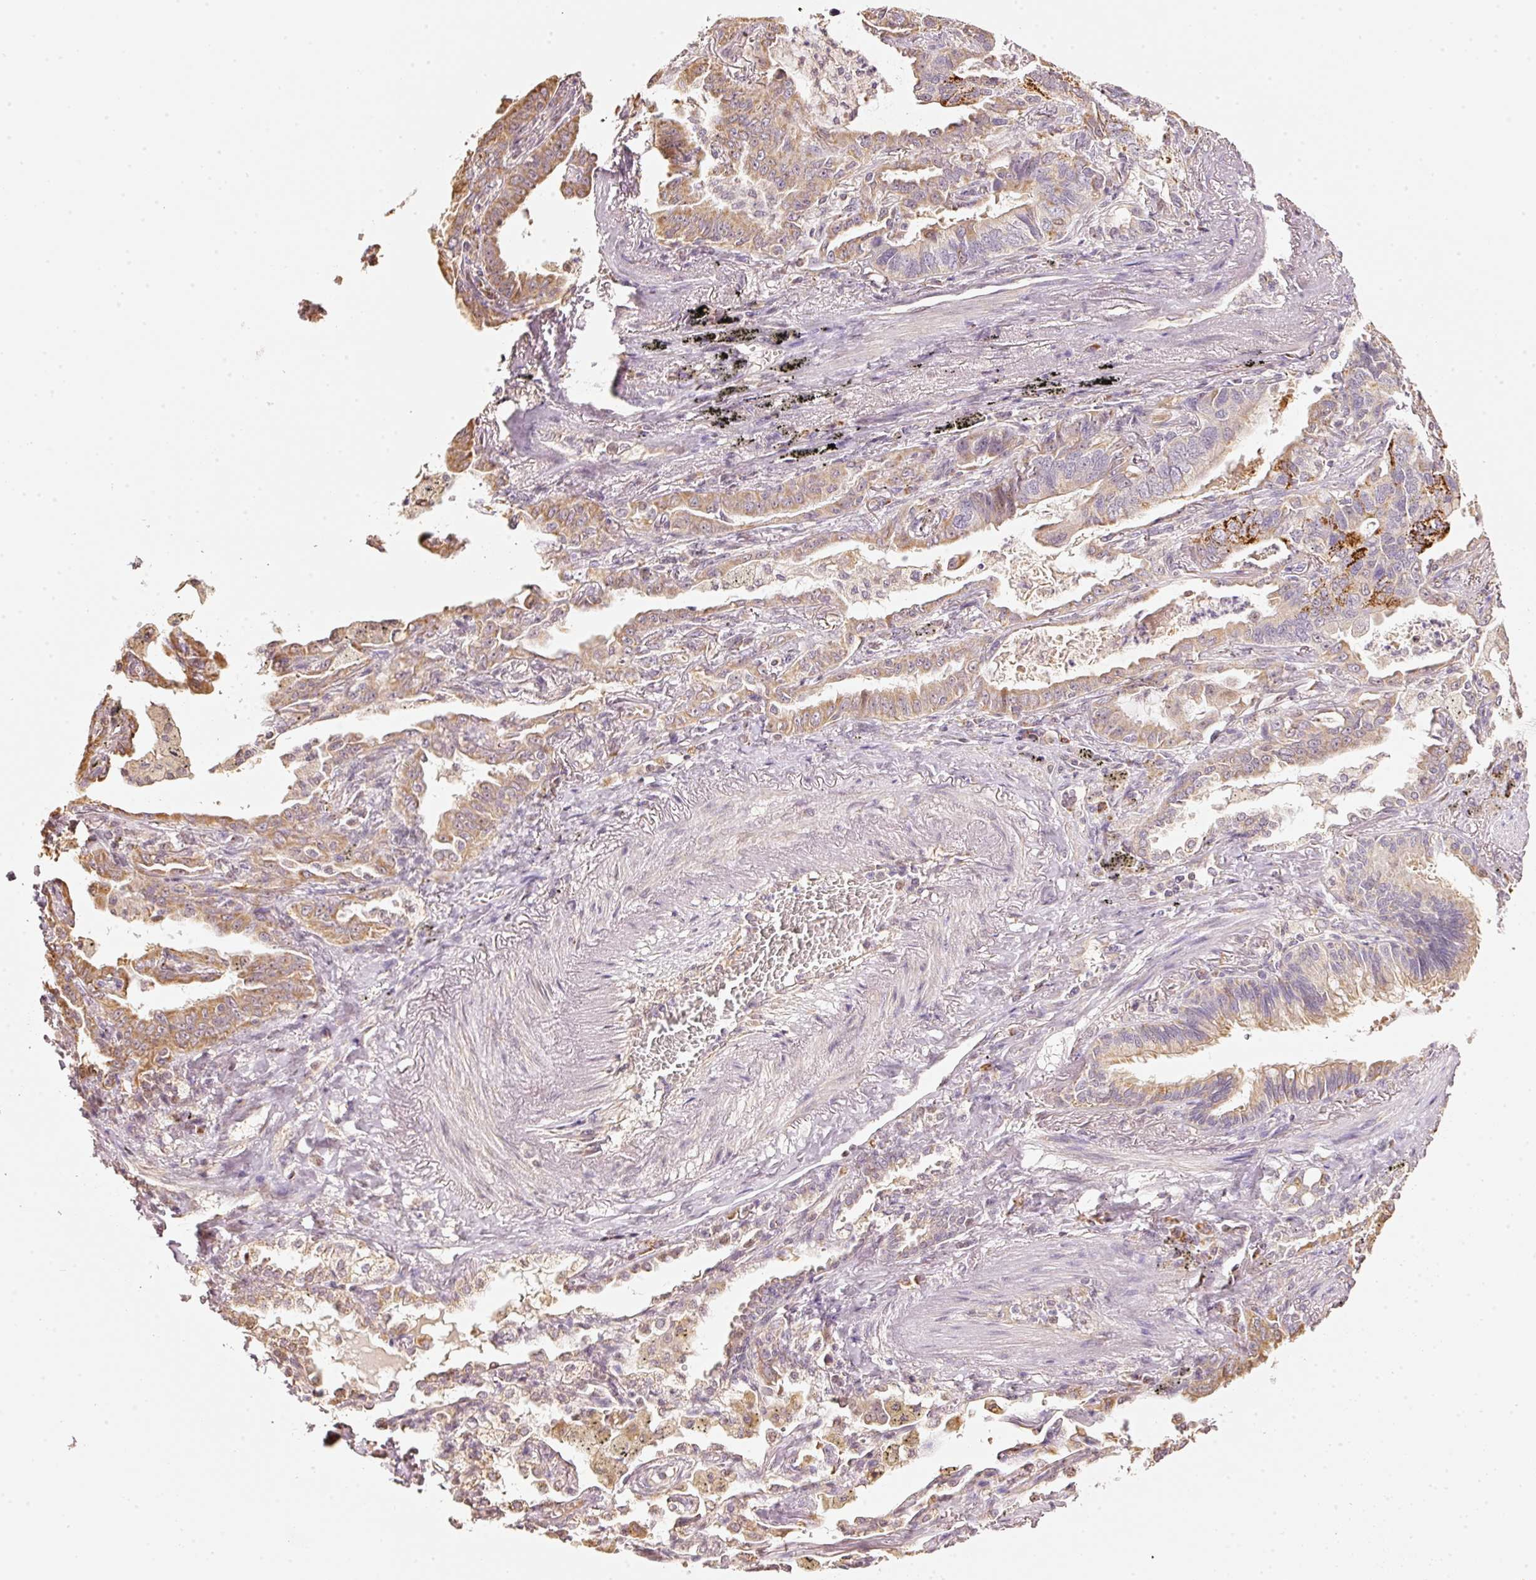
{"staining": {"intensity": "strong", "quantity": "<25%", "location": "cytoplasmic/membranous"}, "tissue": "lung cancer", "cell_type": "Tumor cells", "image_type": "cancer", "snomed": [{"axis": "morphology", "description": "Adenocarcinoma, NOS"}, {"axis": "topography", "description": "Lung"}], "caption": "A brown stain shows strong cytoplasmic/membranous expression of a protein in human lung cancer tumor cells. The staining was performed using DAB (3,3'-diaminobenzidine) to visualize the protein expression in brown, while the nuclei were stained in blue with hematoxylin (Magnification: 20x).", "gene": "RAB35", "patient": {"sex": "male", "age": 67}}